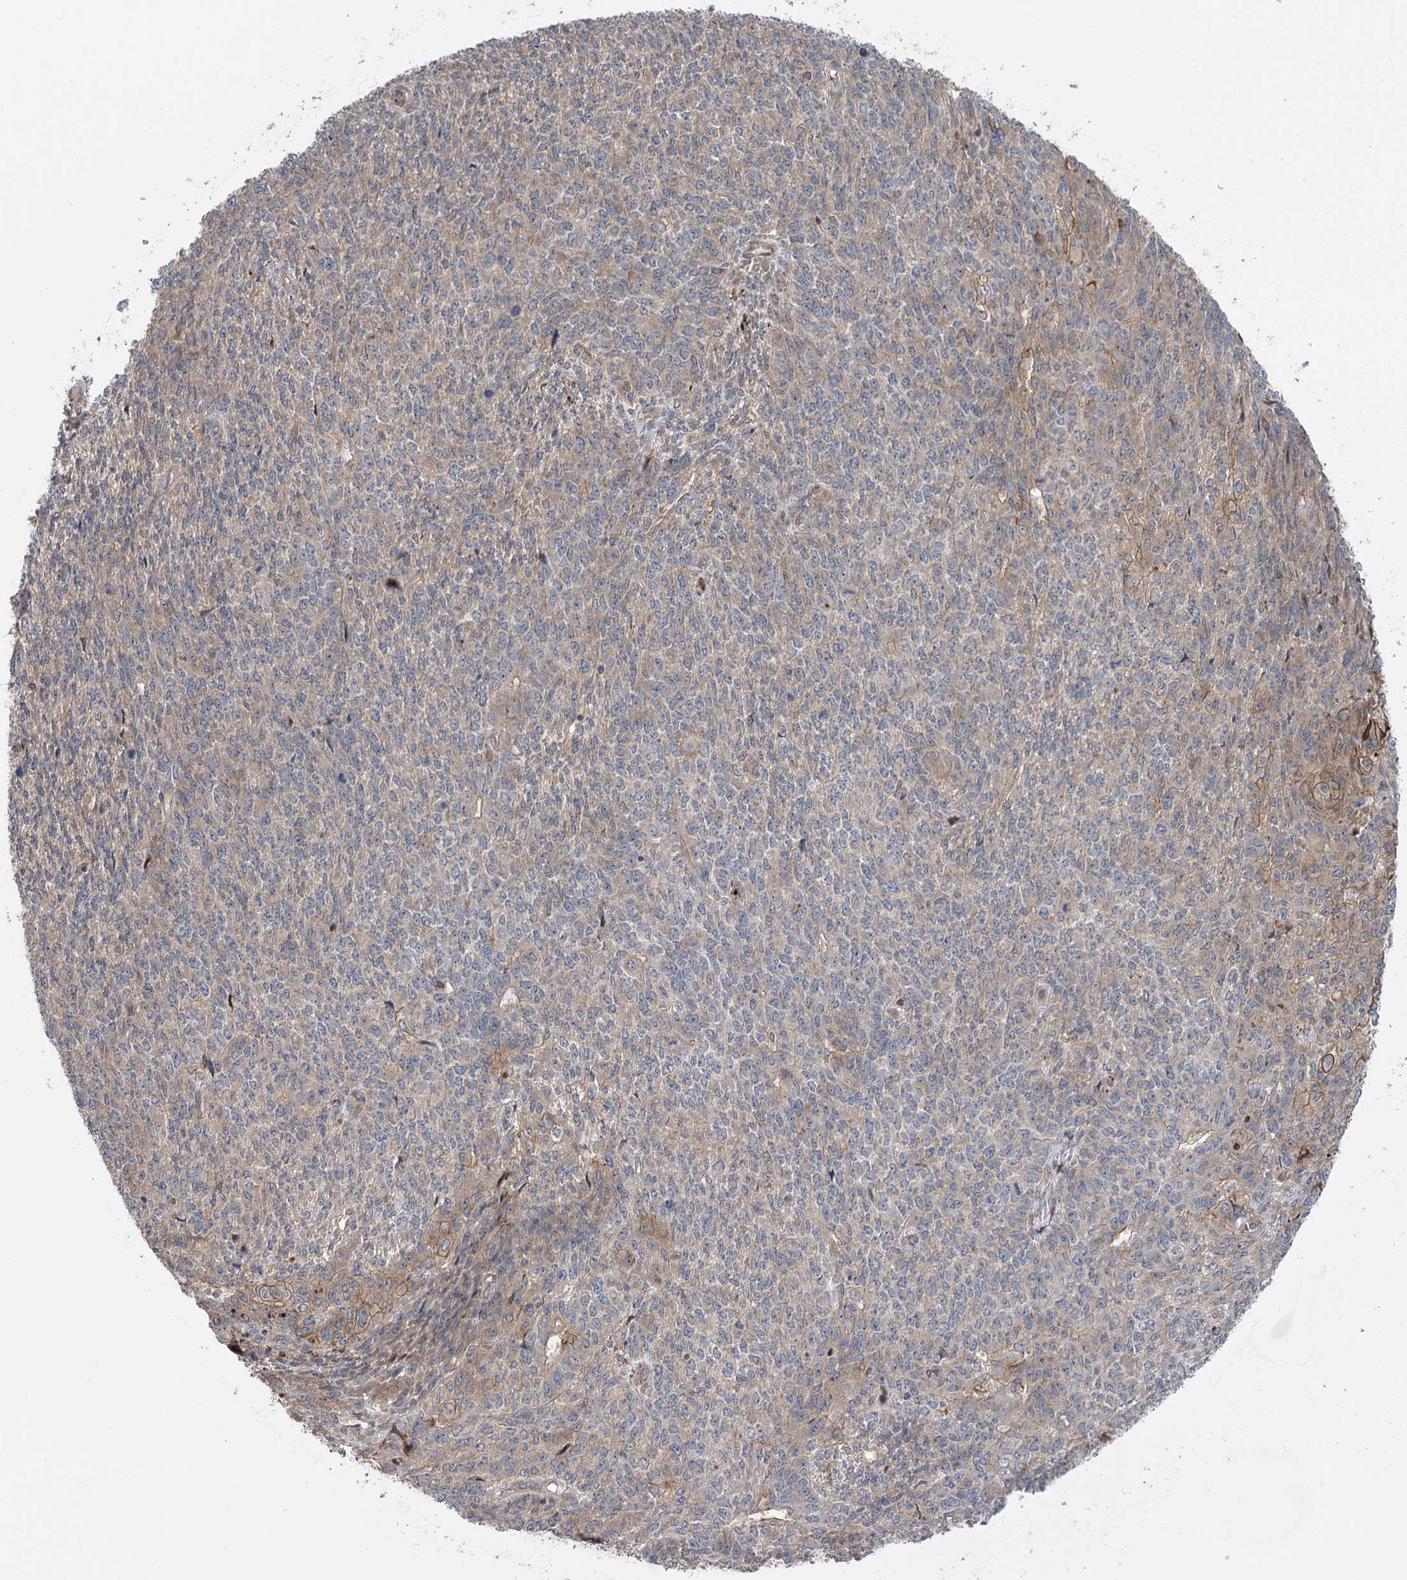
{"staining": {"intensity": "weak", "quantity": "<25%", "location": "cytoplasmic/membranous"}, "tissue": "endometrial cancer", "cell_type": "Tumor cells", "image_type": "cancer", "snomed": [{"axis": "morphology", "description": "Adenocarcinoma, NOS"}, {"axis": "topography", "description": "Endometrium"}], "caption": "Adenocarcinoma (endometrial) was stained to show a protein in brown. There is no significant staining in tumor cells.", "gene": "KCNN2", "patient": {"sex": "female", "age": 32}}